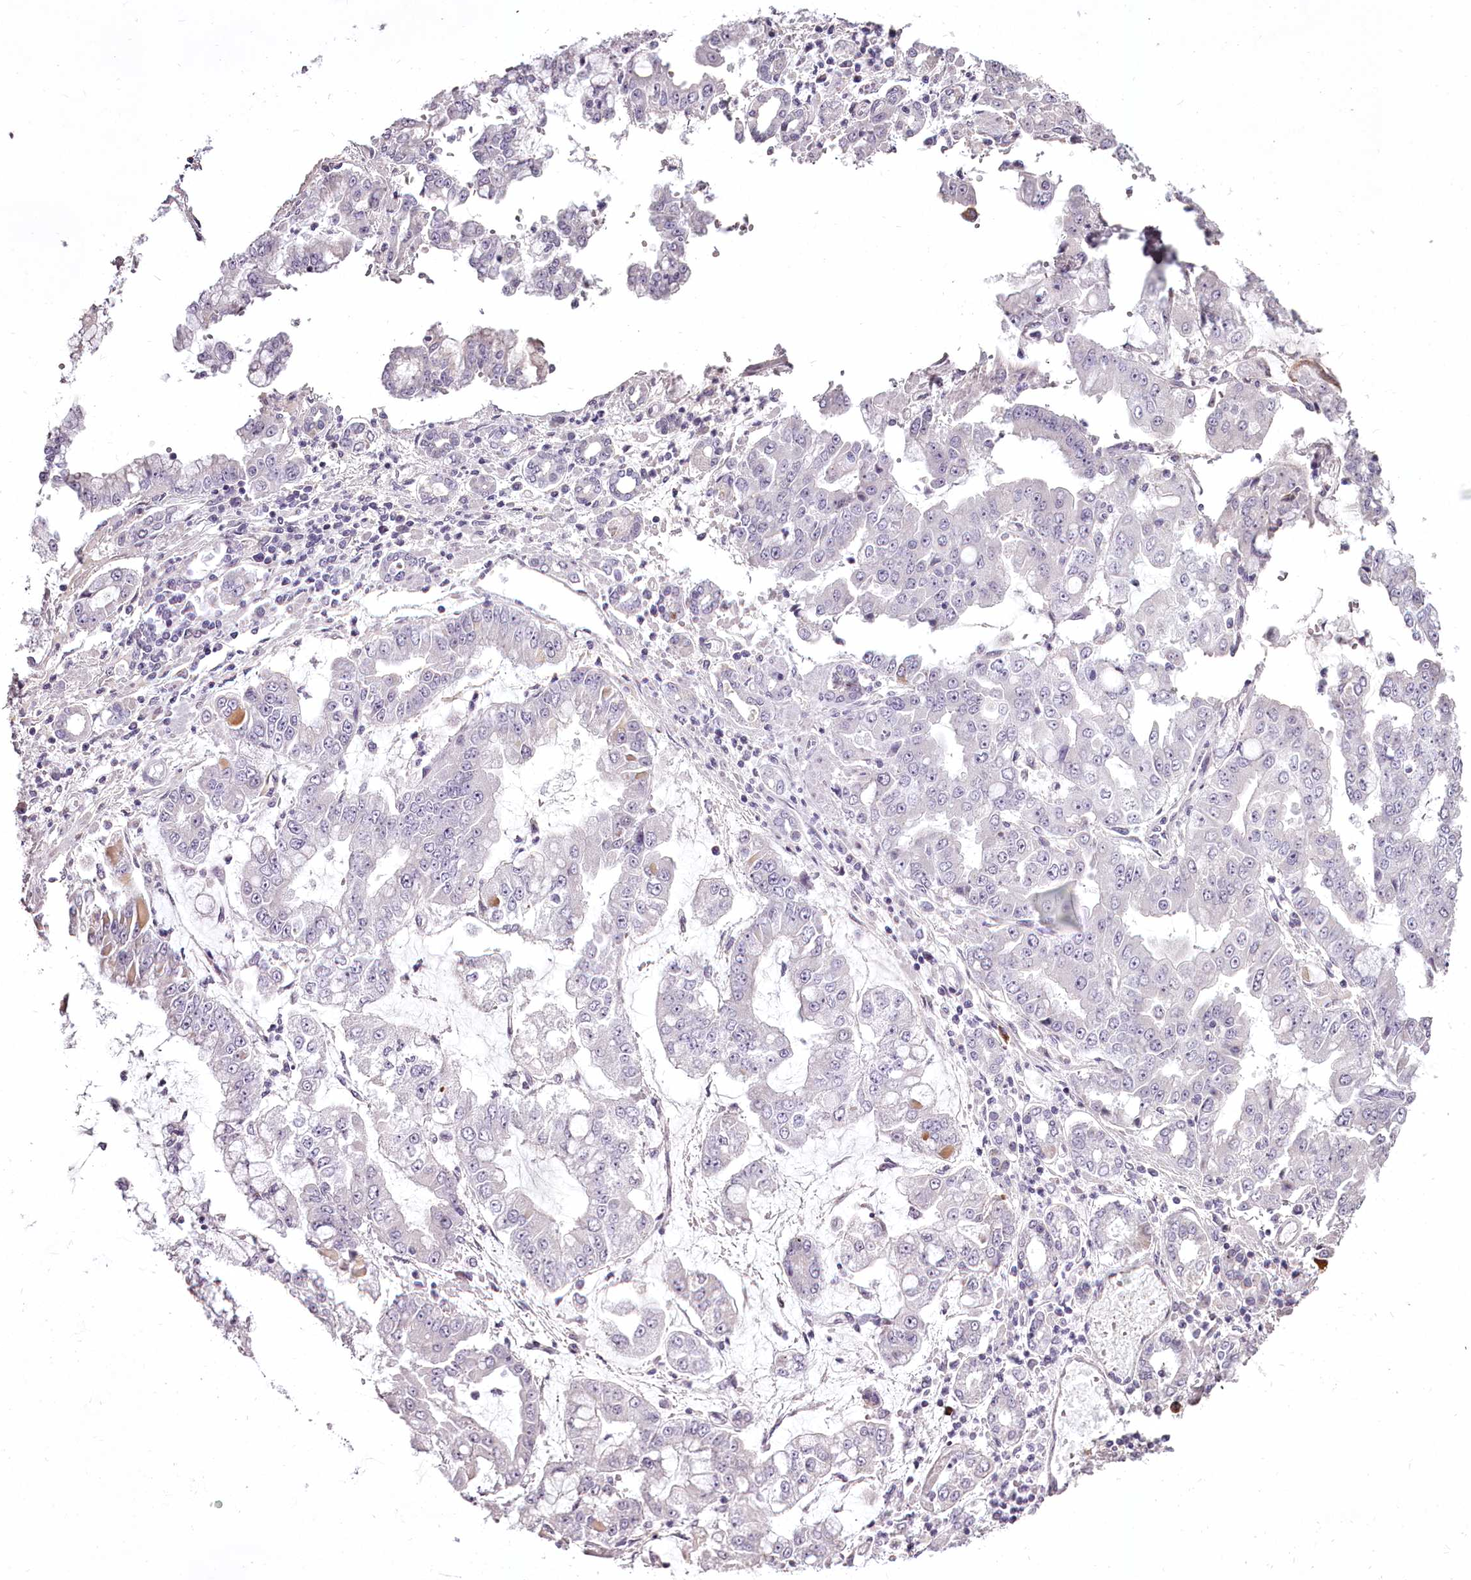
{"staining": {"intensity": "negative", "quantity": "none", "location": "none"}, "tissue": "stomach cancer", "cell_type": "Tumor cells", "image_type": "cancer", "snomed": [{"axis": "morphology", "description": "Adenocarcinoma, NOS"}, {"axis": "topography", "description": "Stomach"}], "caption": "The photomicrograph displays no staining of tumor cells in stomach cancer (adenocarcinoma). (IHC, brightfield microscopy, high magnification).", "gene": "C1orf56", "patient": {"sex": "male", "age": 76}}